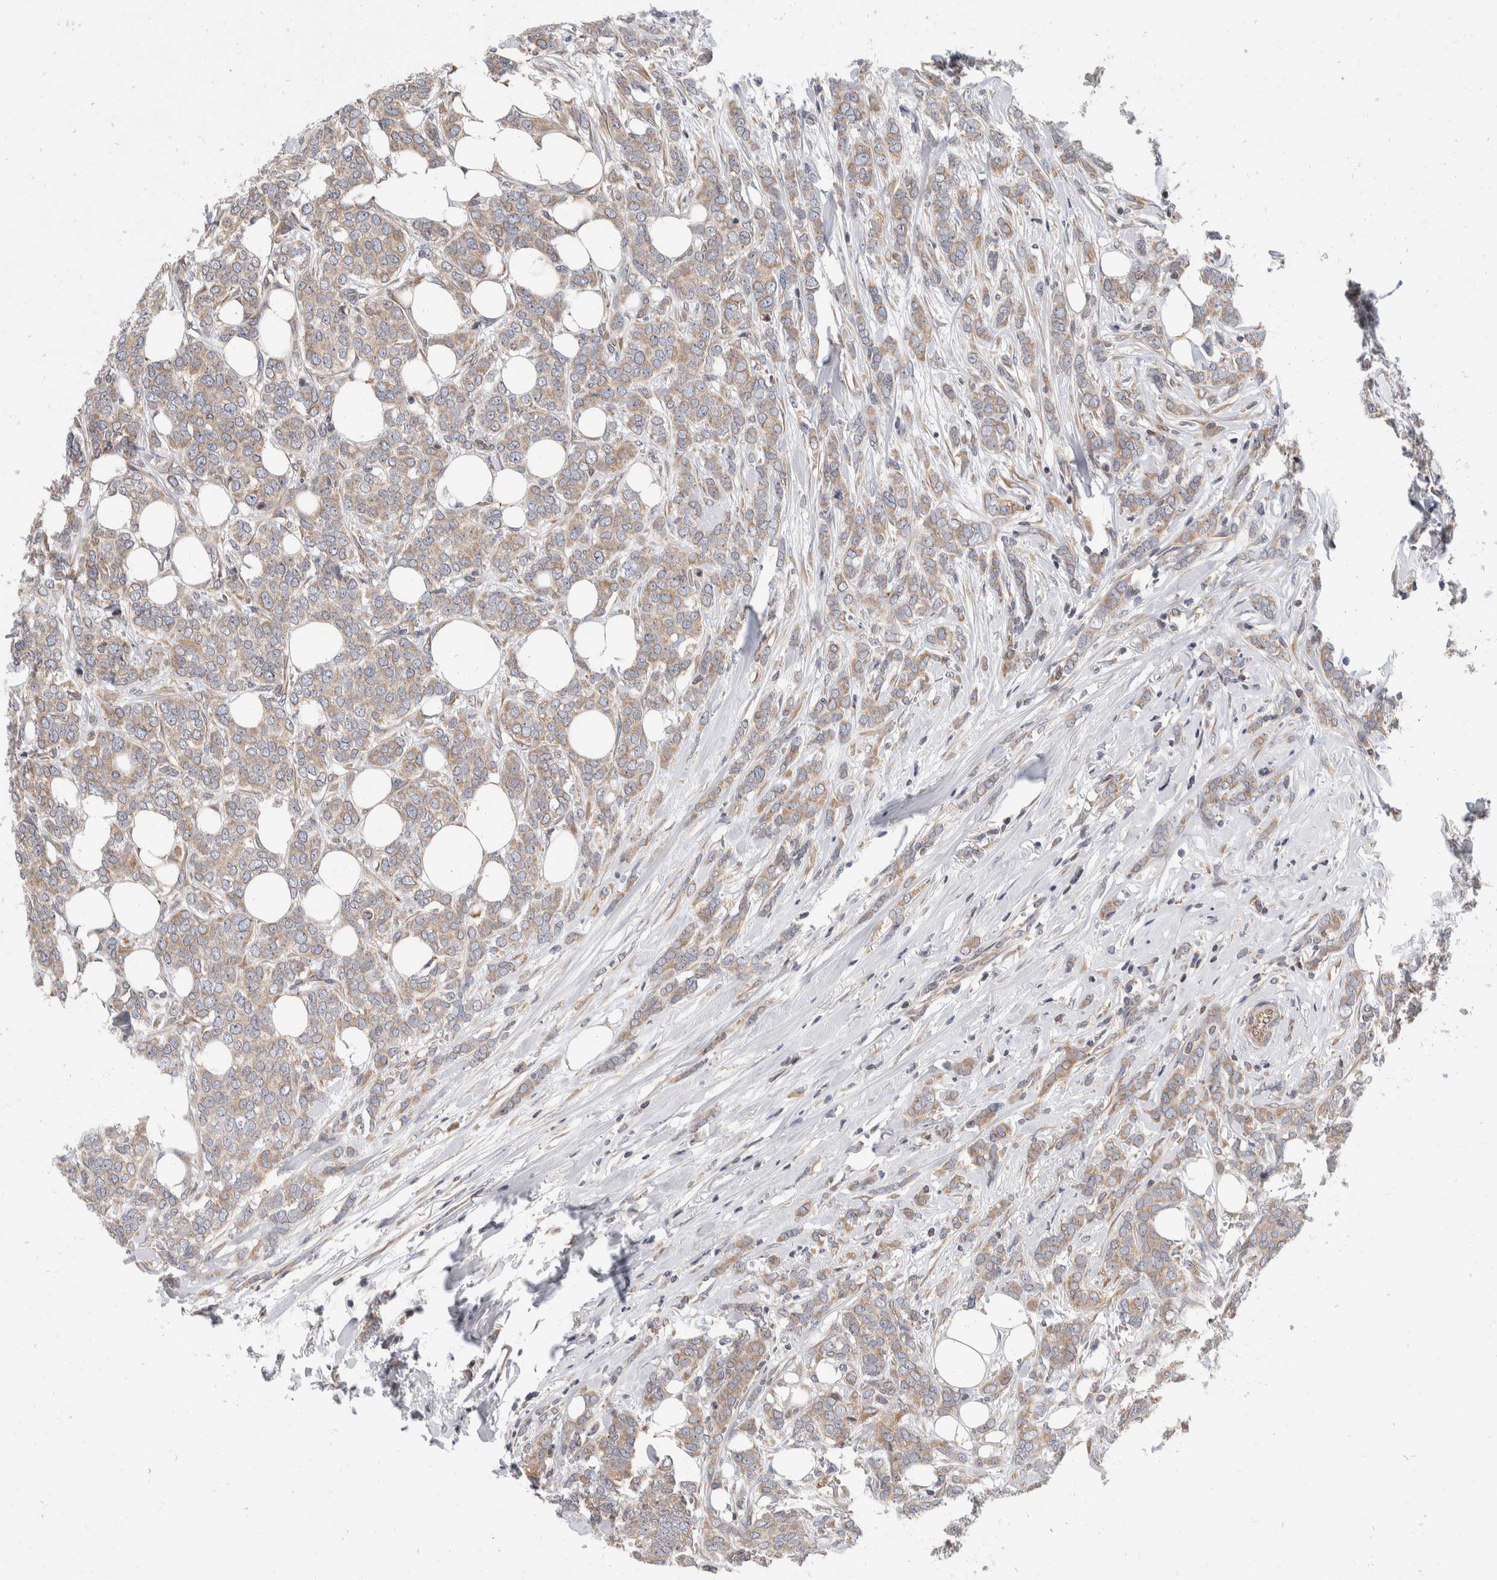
{"staining": {"intensity": "weak", "quantity": ">75%", "location": "cytoplasmic/membranous"}, "tissue": "breast cancer", "cell_type": "Tumor cells", "image_type": "cancer", "snomed": [{"axis": "morphology", "description": "Lobular carcinoma"}, {"axis": "topography", "description": "Skin"}, {"axis": "topography", "description": "Breast"}], "caption": "Weak cytoplasmic/membranous staining is appreciated in approximately >75% of tumor cells in lobular carcinoma (breast).", "gene": "TMEM245", "patient": {"sex": "female", "age": 46}}